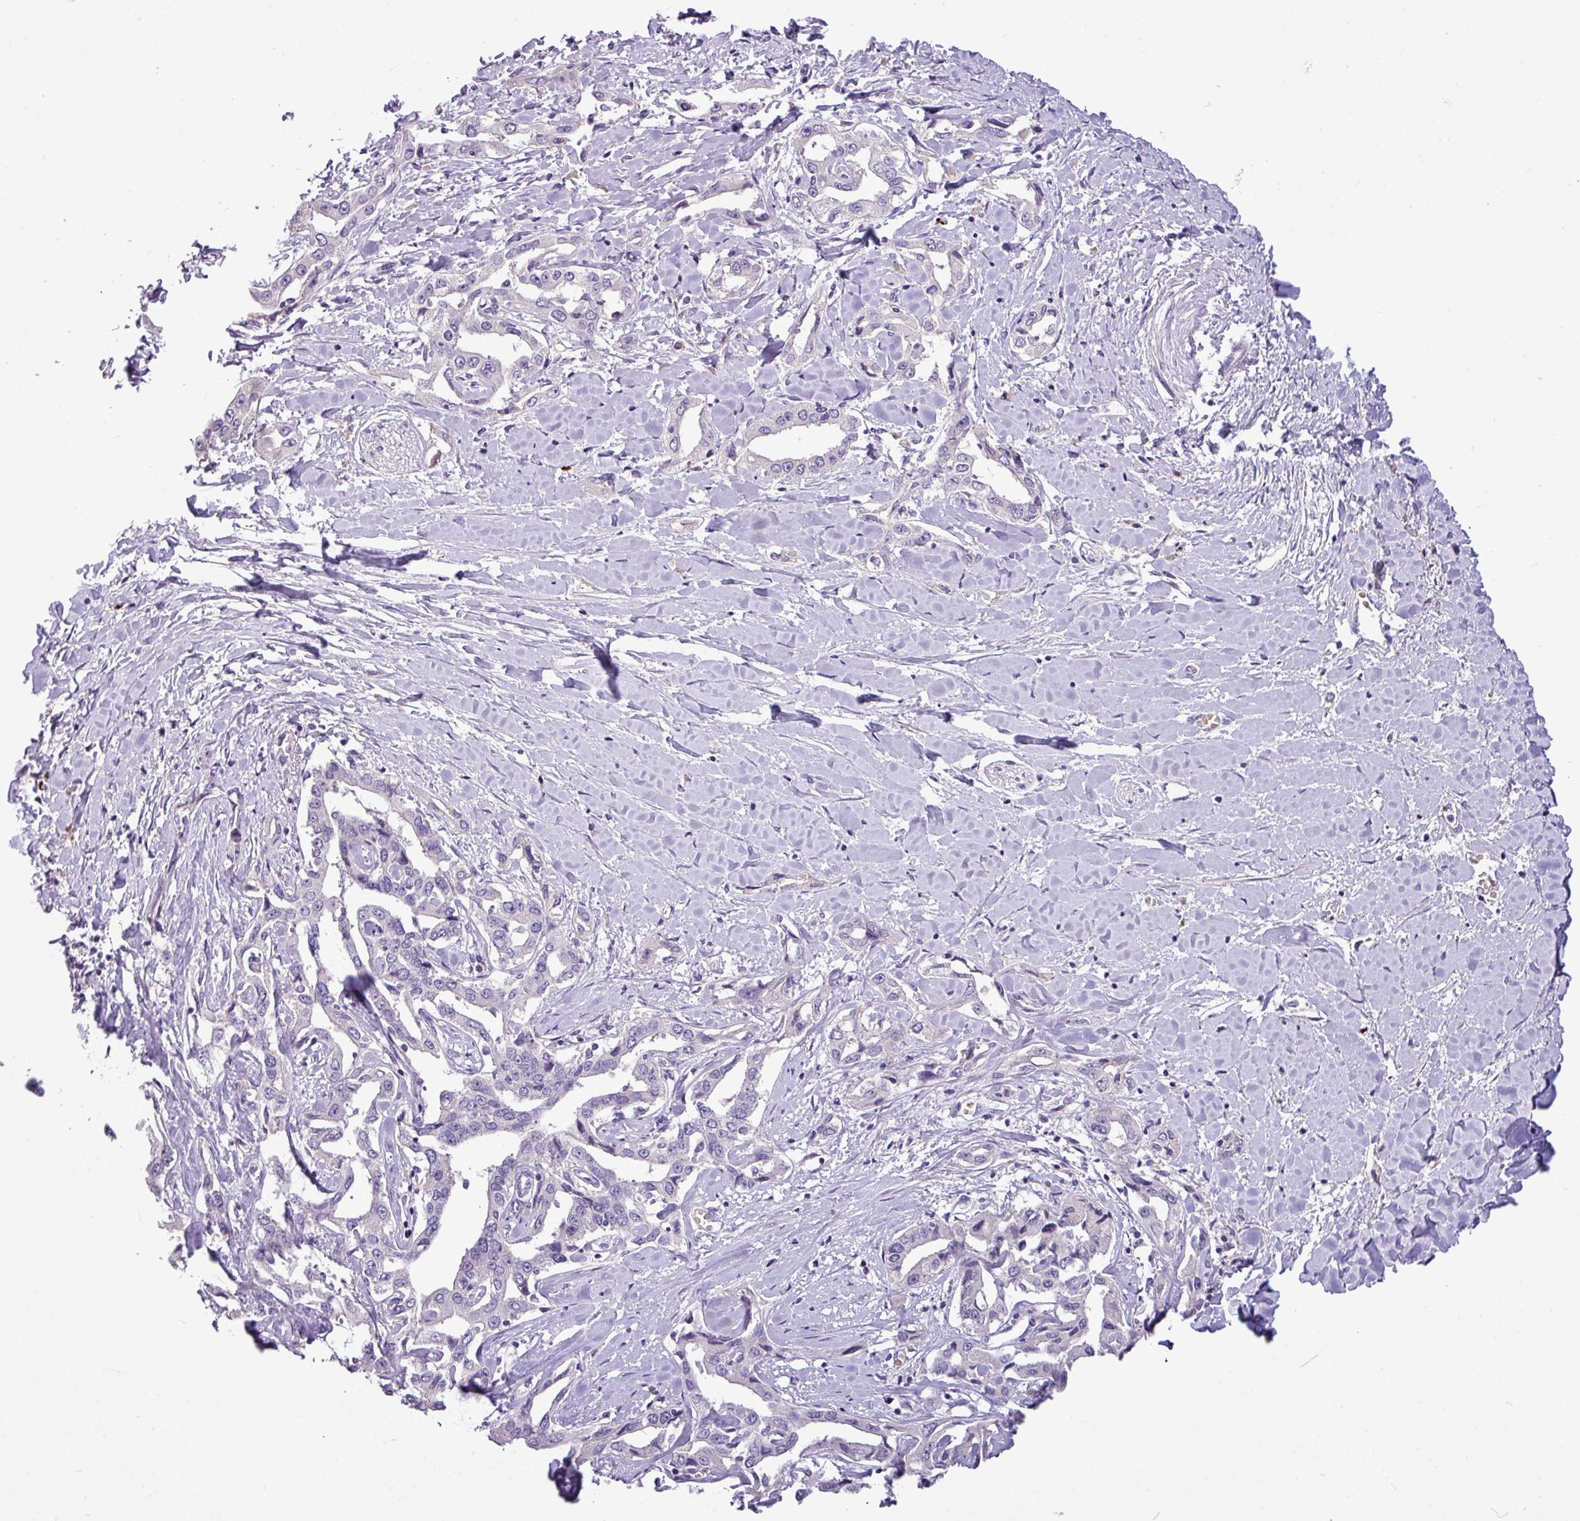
{"staining": {"intensity": "negative", "quantity": "none", "location": "none"}, "tissue": "liver cancer", "cell_type": "Tumor cells", "image_type": "cancer", "snomed": [{"axis": "morphology", "description": "Cholangiocarcinoma"}, {"axis": "topography", "description": "Liver"}], "caption": "This is a photomicrograph of immunohistochemistry staining of liver cancer, which shows no expression in tumor cells.", "gene": "IL17A", "patient": {"sex": "male", "age": 59}}